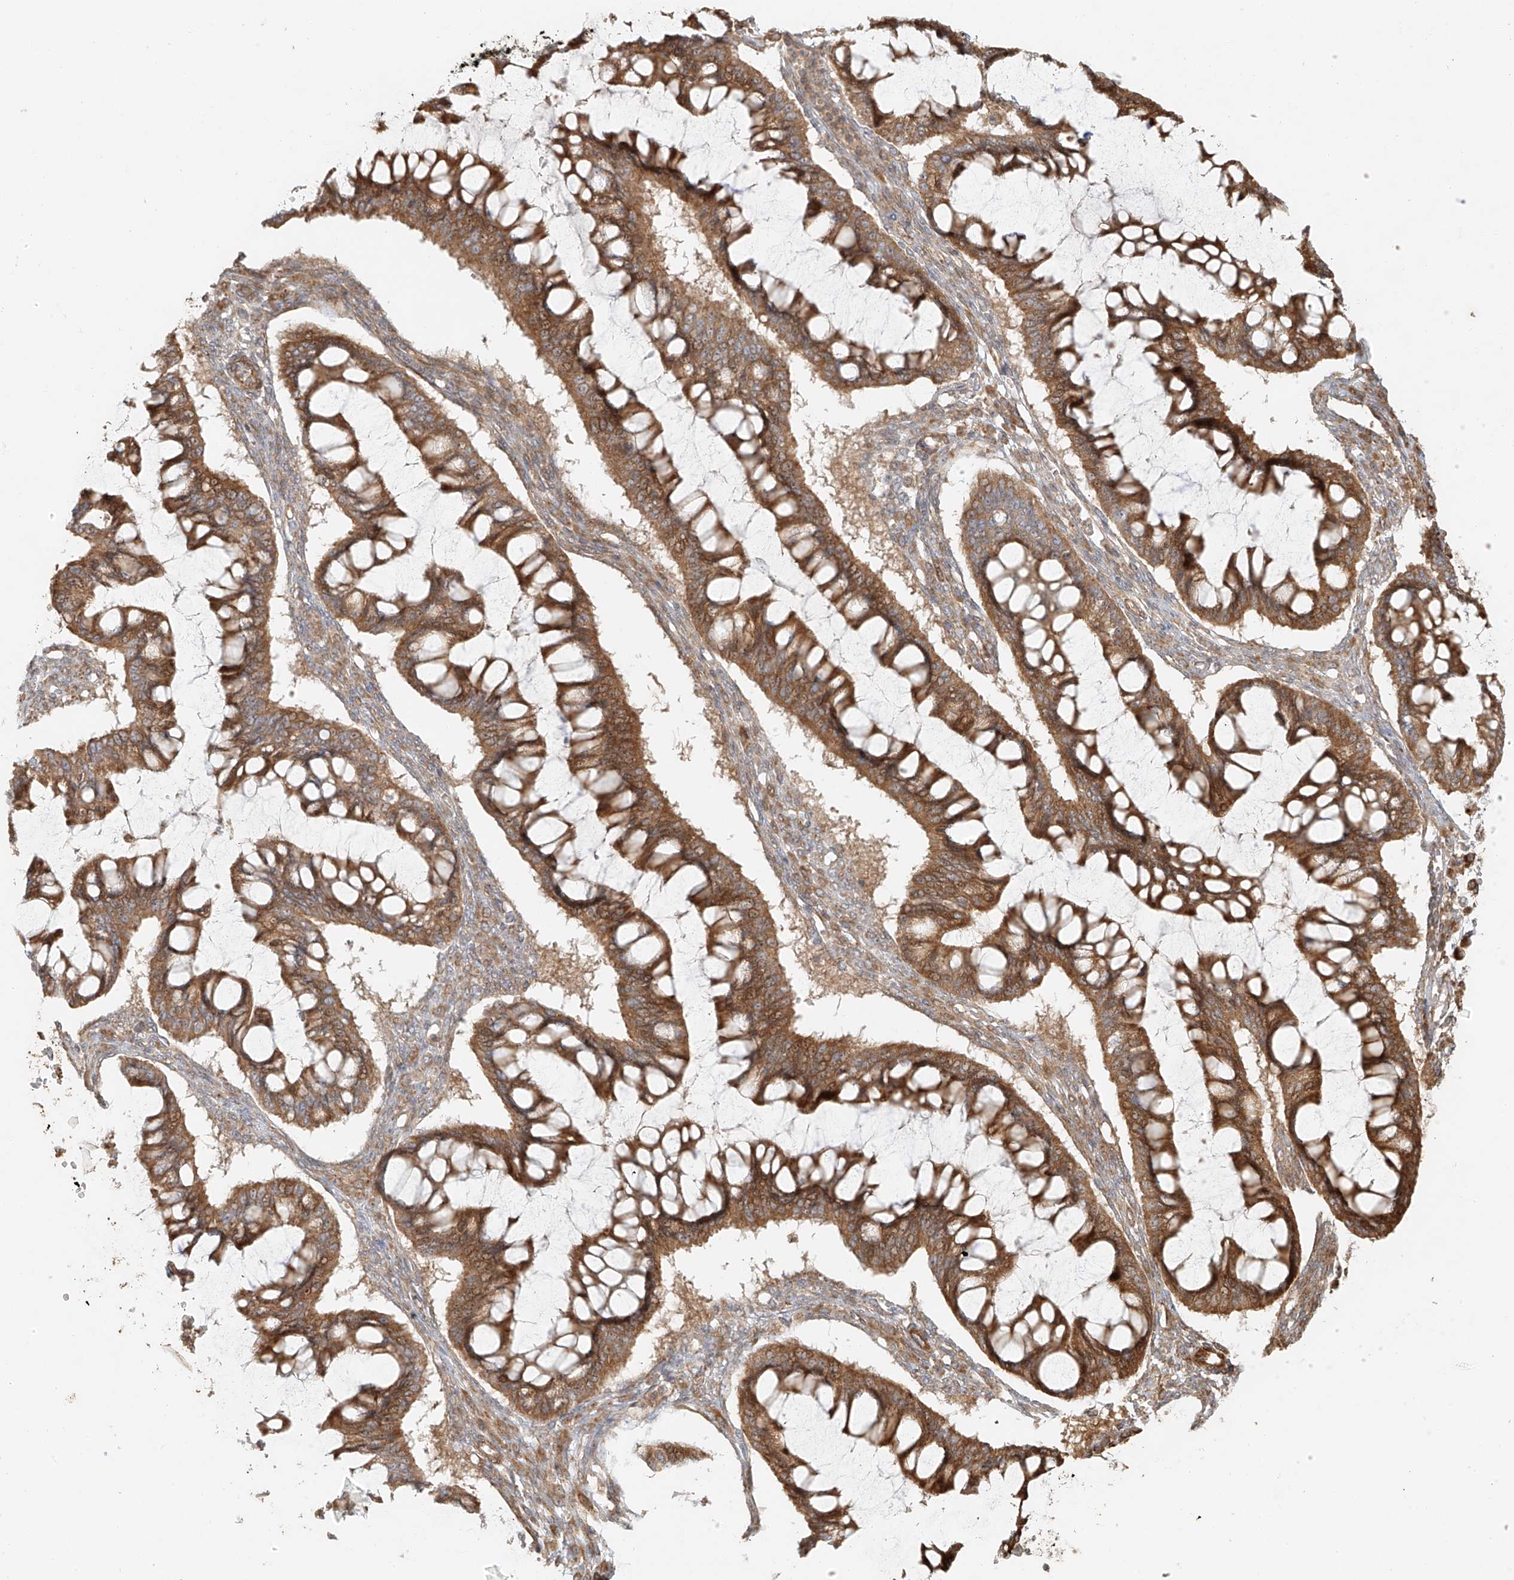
{"staining": {"intensity": "moderate", "quantity": ">75%", "location": "cytoplasmic/membranous"}, "tissue": "ovarian cancer", "cell_type": "Tumor cells", "image_type": "cancer", "snomed": [{"axis": "morphology", "description": "Cystadenocarcinoma, mucinous, NOS"}, {"axis": "topography", "description": "Ovary"}], "caption": "Protein staining reveals moderate cytoplasmic/membranous positivity in approximately >75% of tumor cells in ovarian cancer. The protein of interest is shown in brown color, while the nuclei are stained blue.", "gene": "MIPEP", "patient": {"sex": "female", "age": 73}}